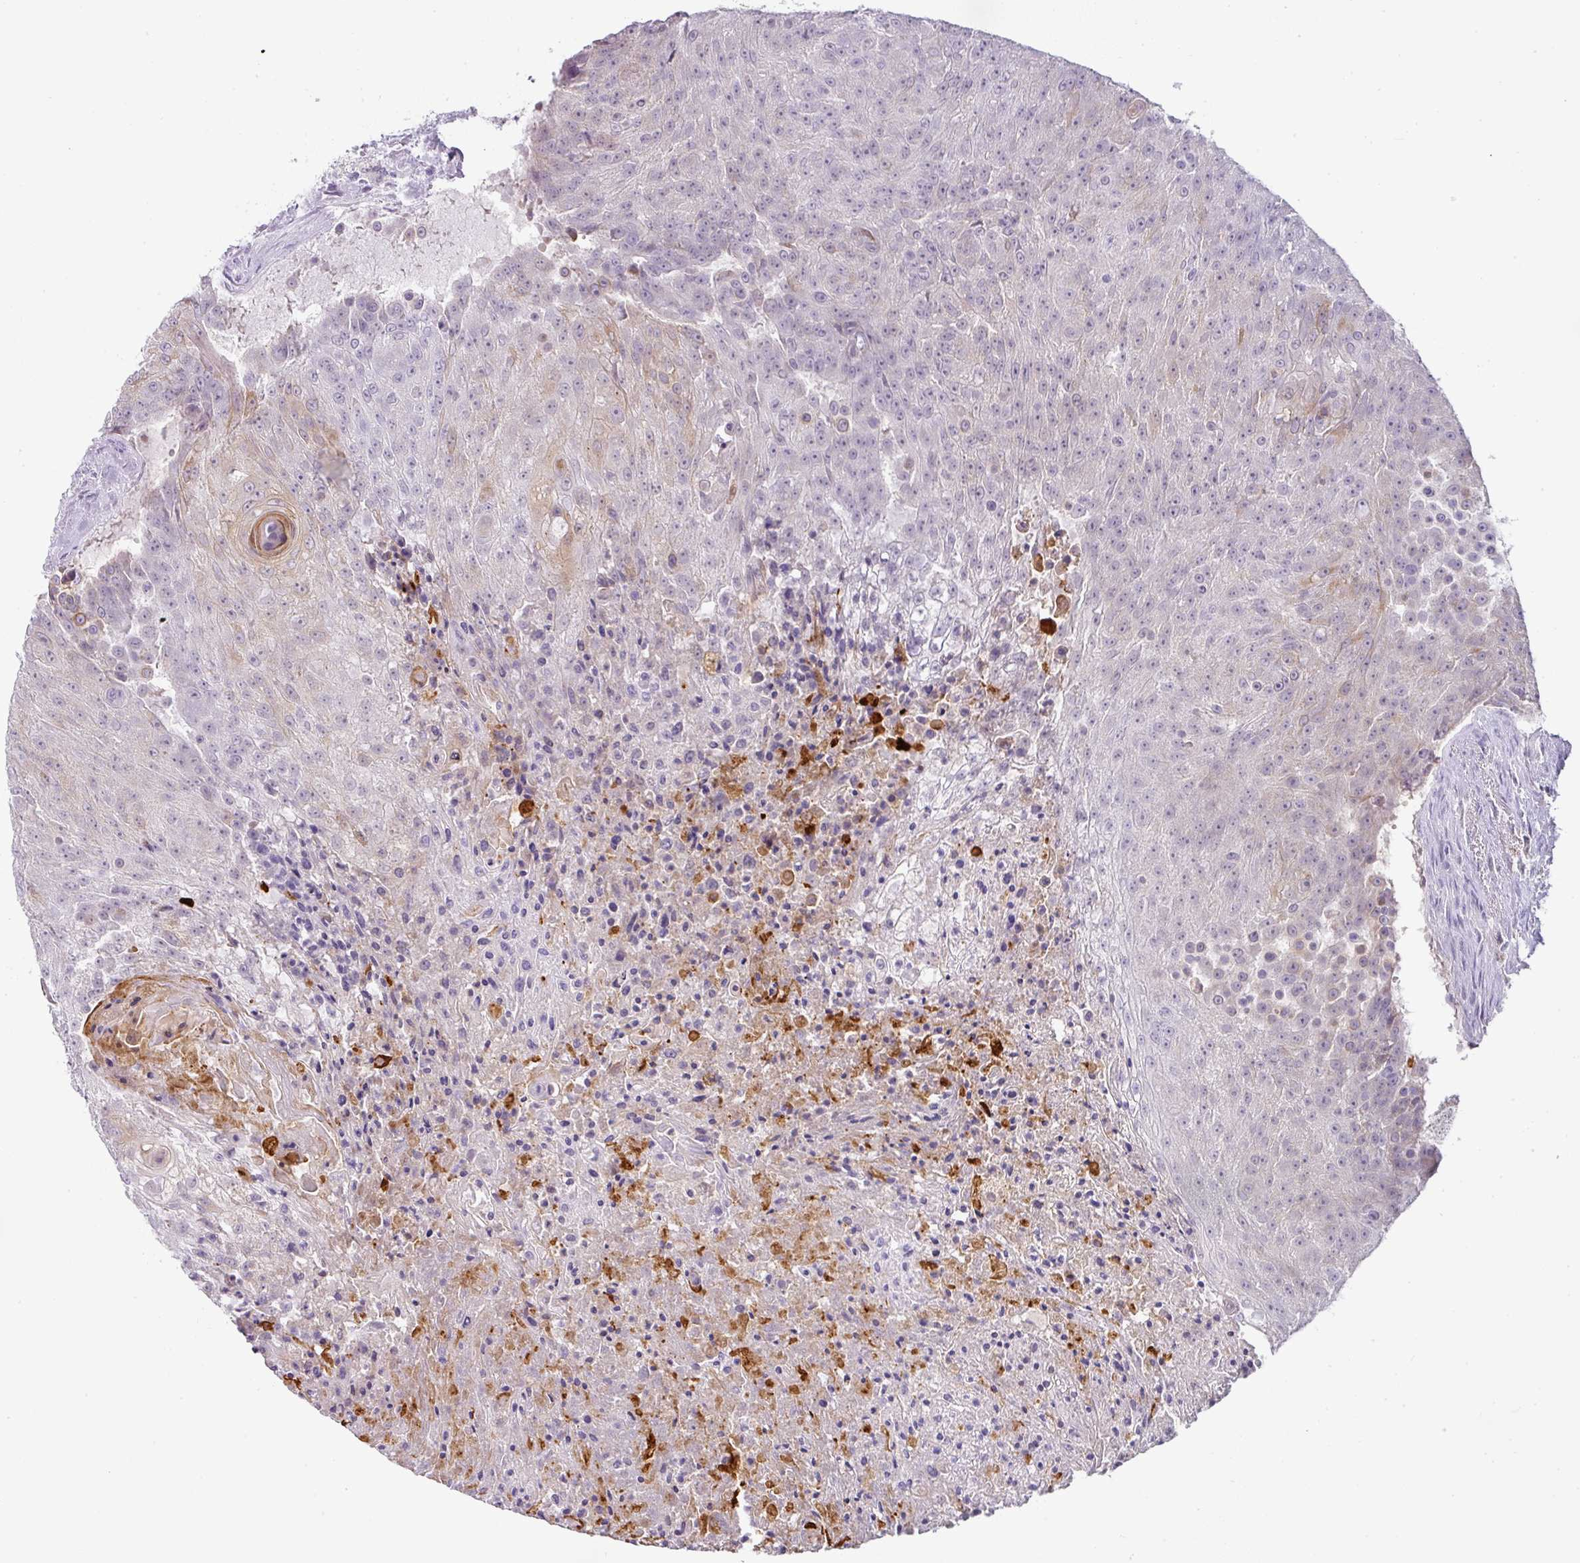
{"staining": {"intensity": "moderate", "quantity": "<25%", "location": "cytoplasmic/membranous"}, "tissue": "urothelial cancer", "cell_type": "Tumor cells", "image_type": "cancer", "snomed": [{"axis": "morphology", "description": "Urothelial carcinoma, High grade"}, {"axis": "topography", "description": "Urinary bladder"}], "caption": "A high-resolution histopathology image shows IHC staining of urothelial cancer, which demonstrates moderate cytoplasmic/membranous positivity in approximately <25% of tumor cells.", "gene": "FGF17", "patient": {"sex": "female", "age": 63}}